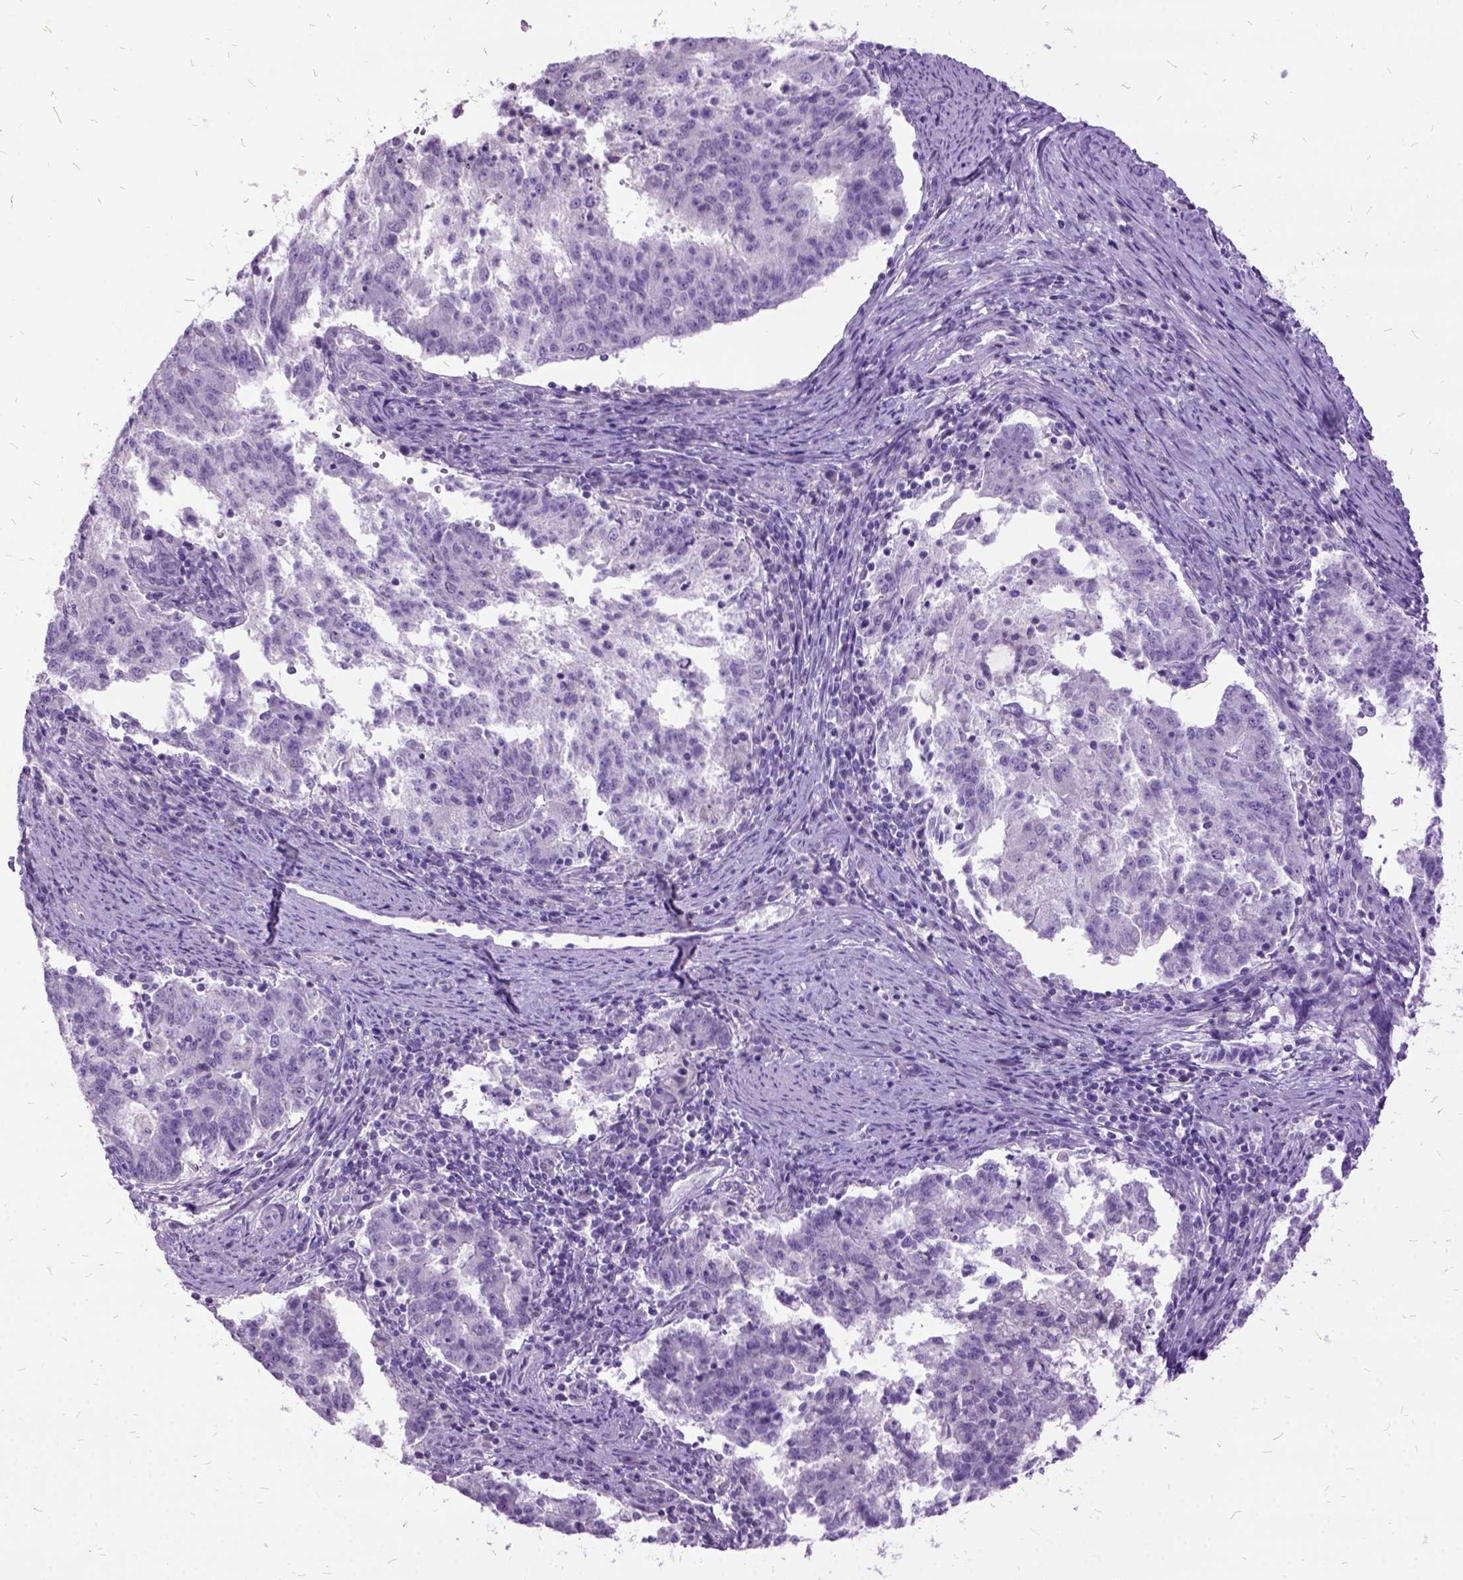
{"staining": {"intensity": "negative", "quantity": "none", "location": "none"}, "tissue": "endometrial cancer", "cell_type": "Tumor cells", "image_type": "cancer", "snomed": [{"axis": "morphology", "description": "Adenocarcinoma, NOS"}, {"axis": "topography", "description": "Endometrium"}], "caption": "Adenocarcinoma (endometrial) was stained to show a protein in brown. There is no significant positivity in tumor cells.", "gene": "MME", "patient": {"sex": "female", "age": 82}}